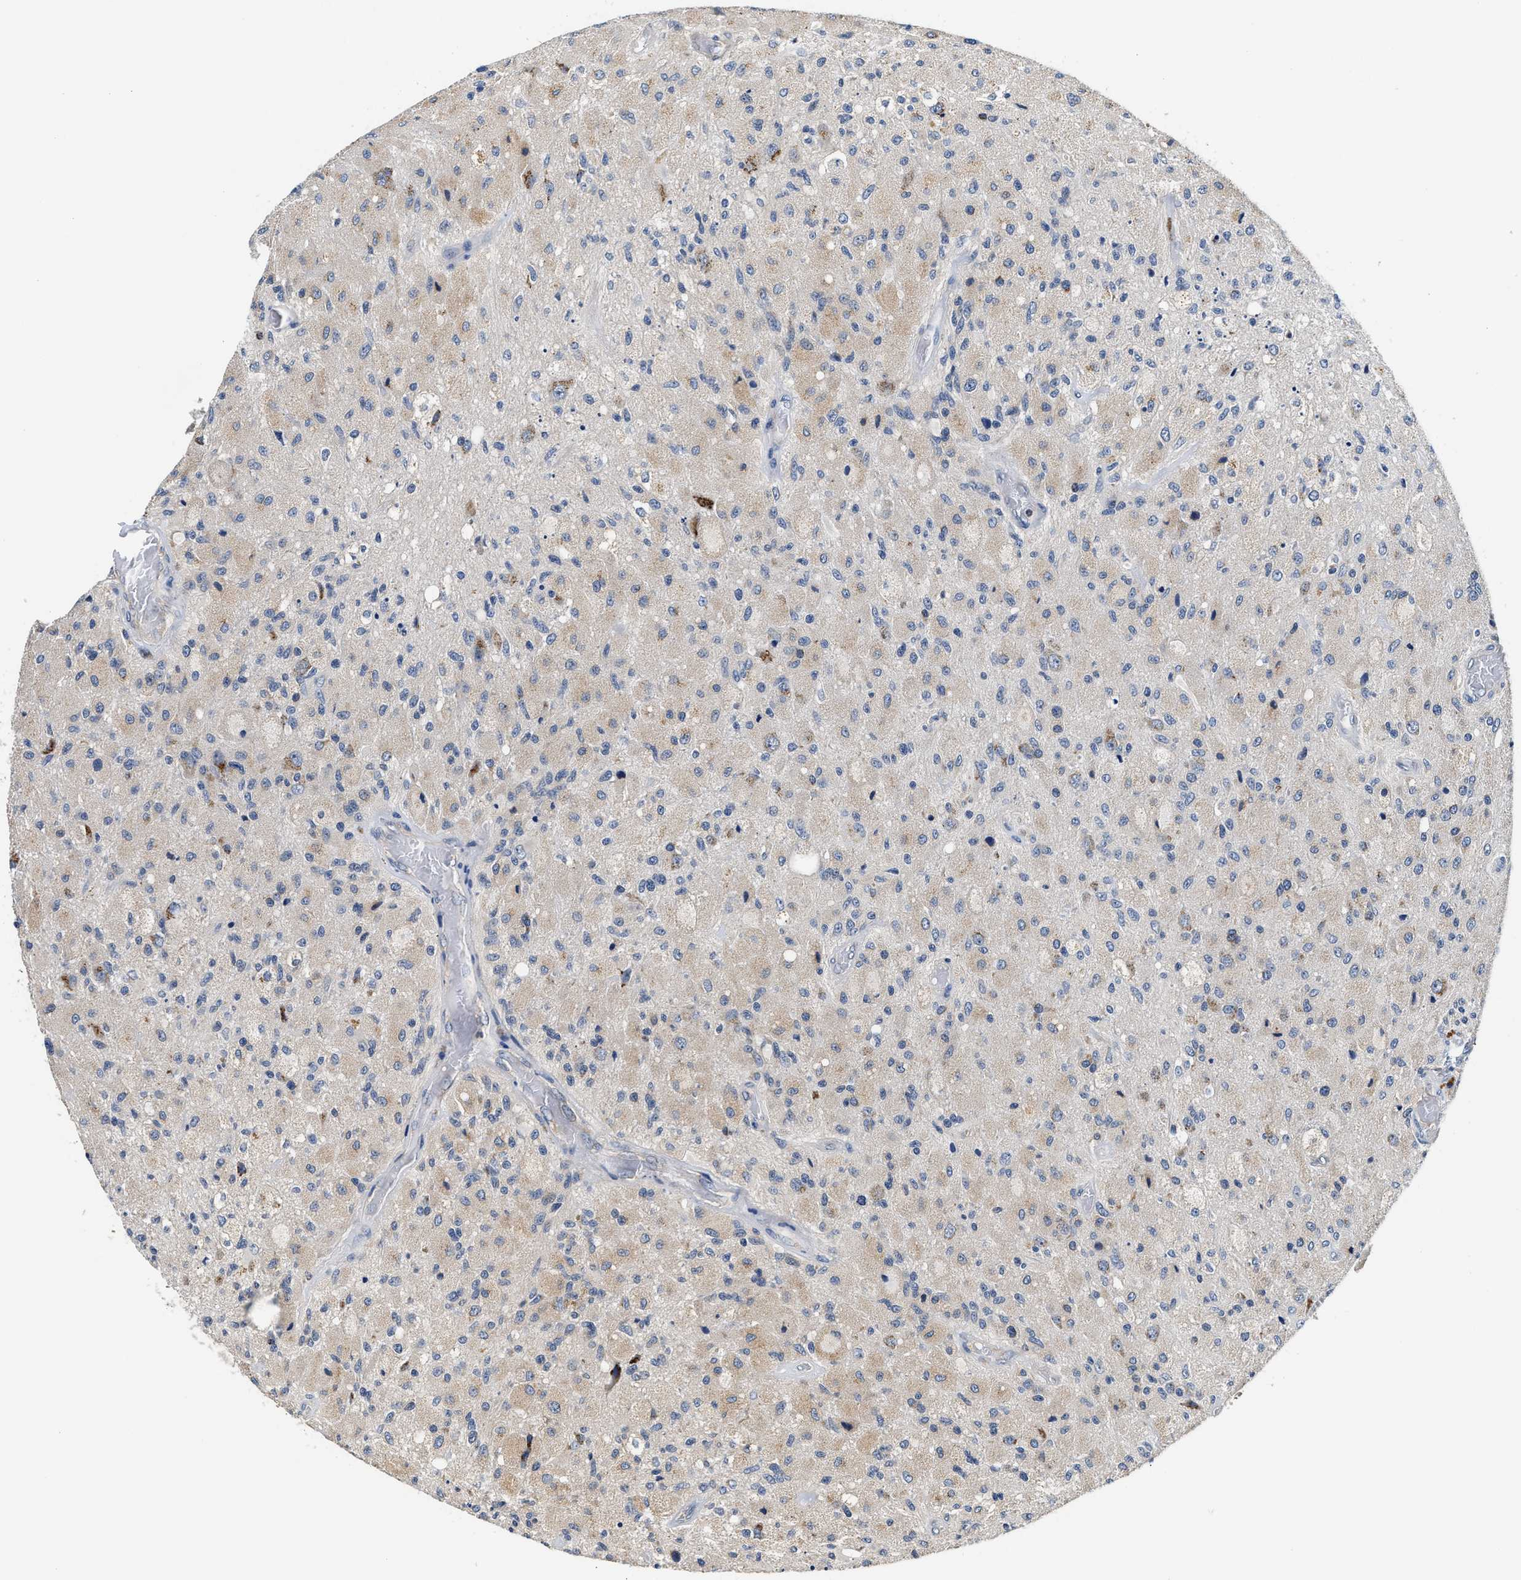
{"staining": {"intensity": "weak", "quantity": "<25%", "location": "cytoplasmic/membranous"}, "tissue": "glioma", "cell_type": "Tumor cells", "image_type": "cancer", "snomed": [{"axis": "morphology", "description": "Normal tissue, NOS"}, {"axis": "morphology", "description": "Glioma, malignant, High grade"}, {"axis": "topography", "description": "Cerebral cortex"}], "caption": "Tumor cells are negative for protein expression in human glioma.", "gene": "FAM185A", "patient": {"sex": "male", "age": 77}}